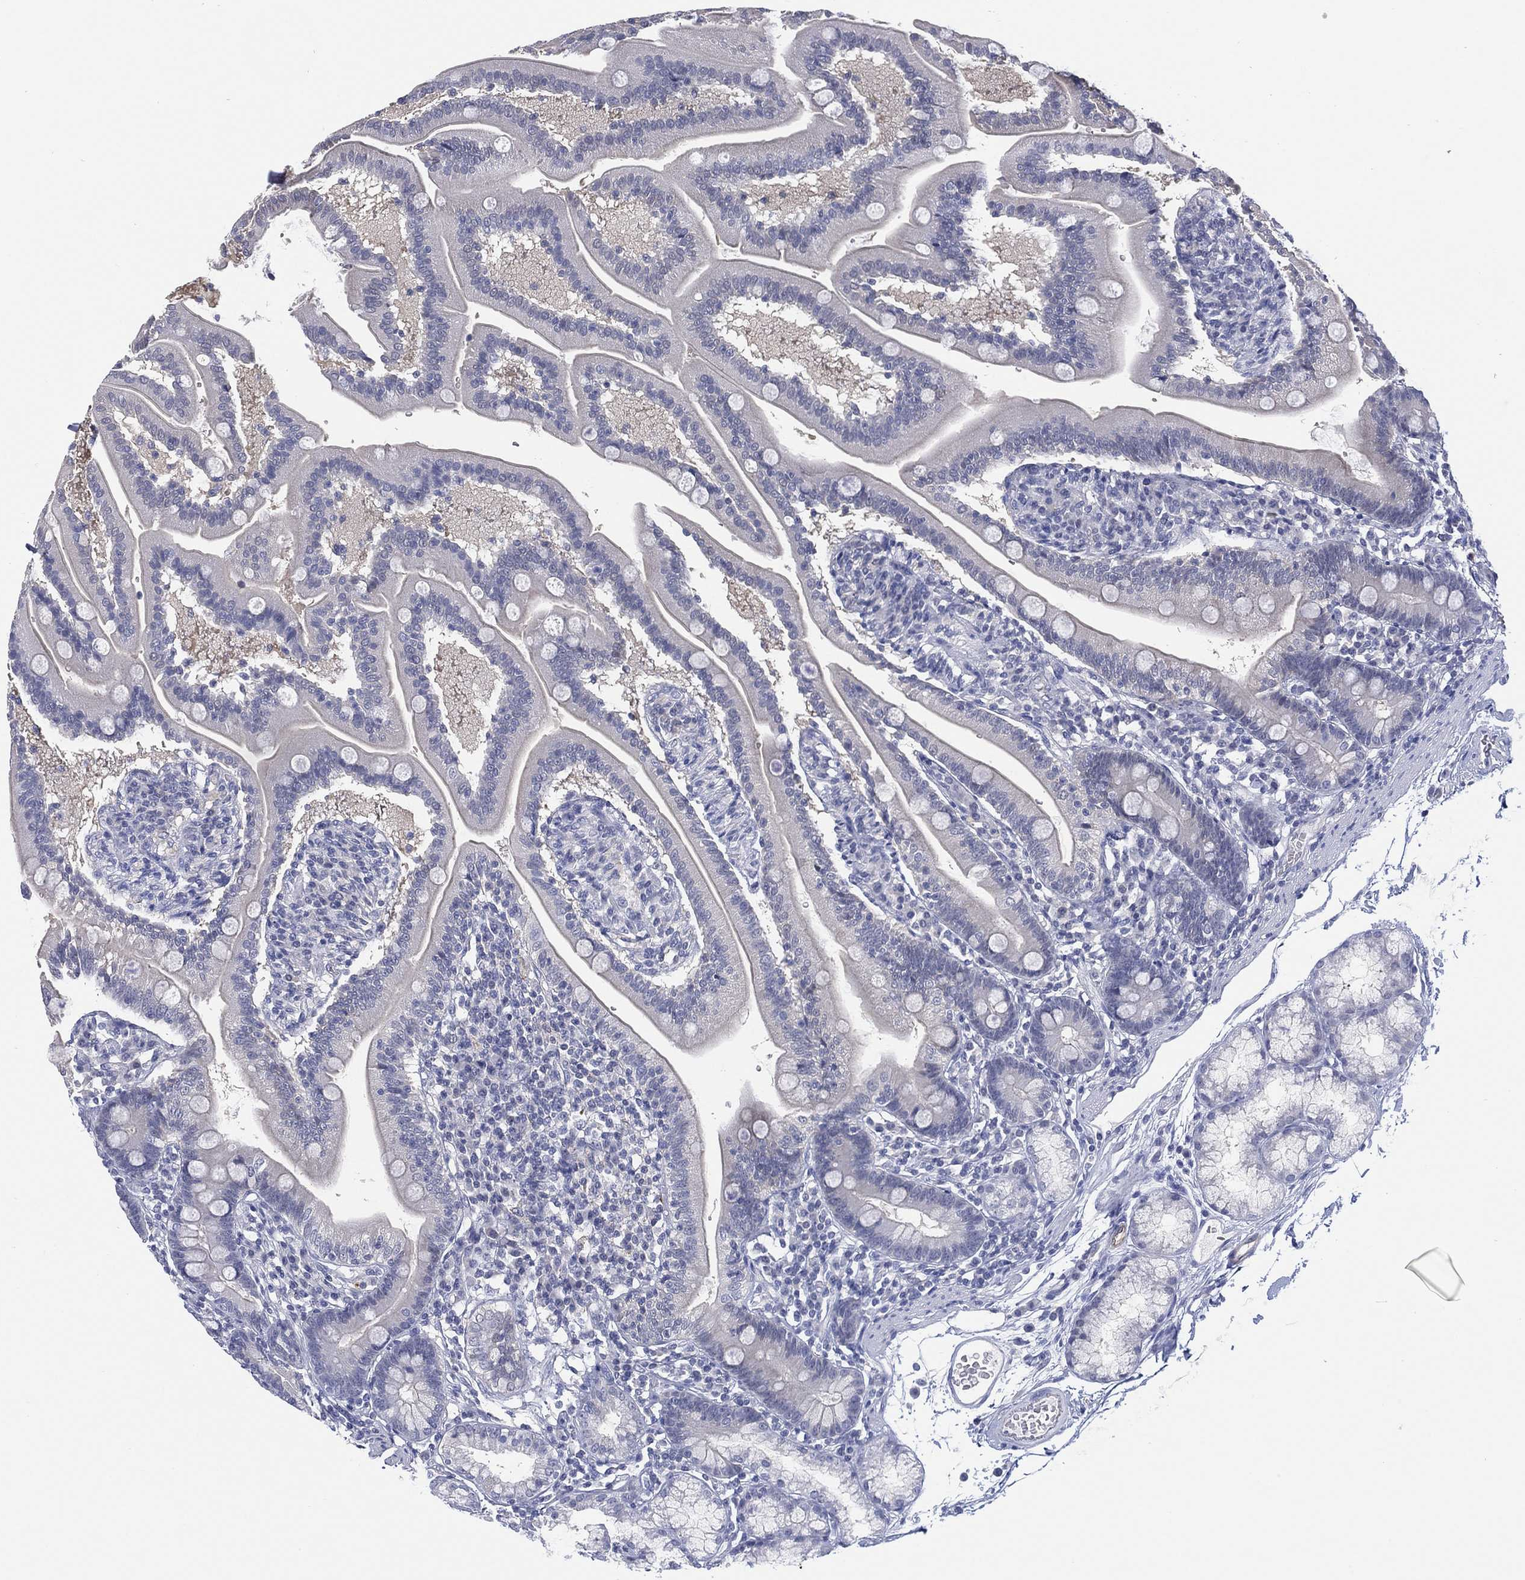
{"staining": {"intensity": "negative", "quantity": "none", "location": "none"}, "tissue": "duodenum", "cell_type": "Glandular cells", "image_type": "normal", "snomed": [{"axis": "morphology", "description": "Normal tissue, NOS"}, {"axis": "topography", "description": "Duodenum"}], "caption": "This is a histopathology image of IHC staining of benign duodenum, which shows no positivity in glandular cells.", "gene": "C5orf46", "patient": {"sex": "female", "age": 67}}